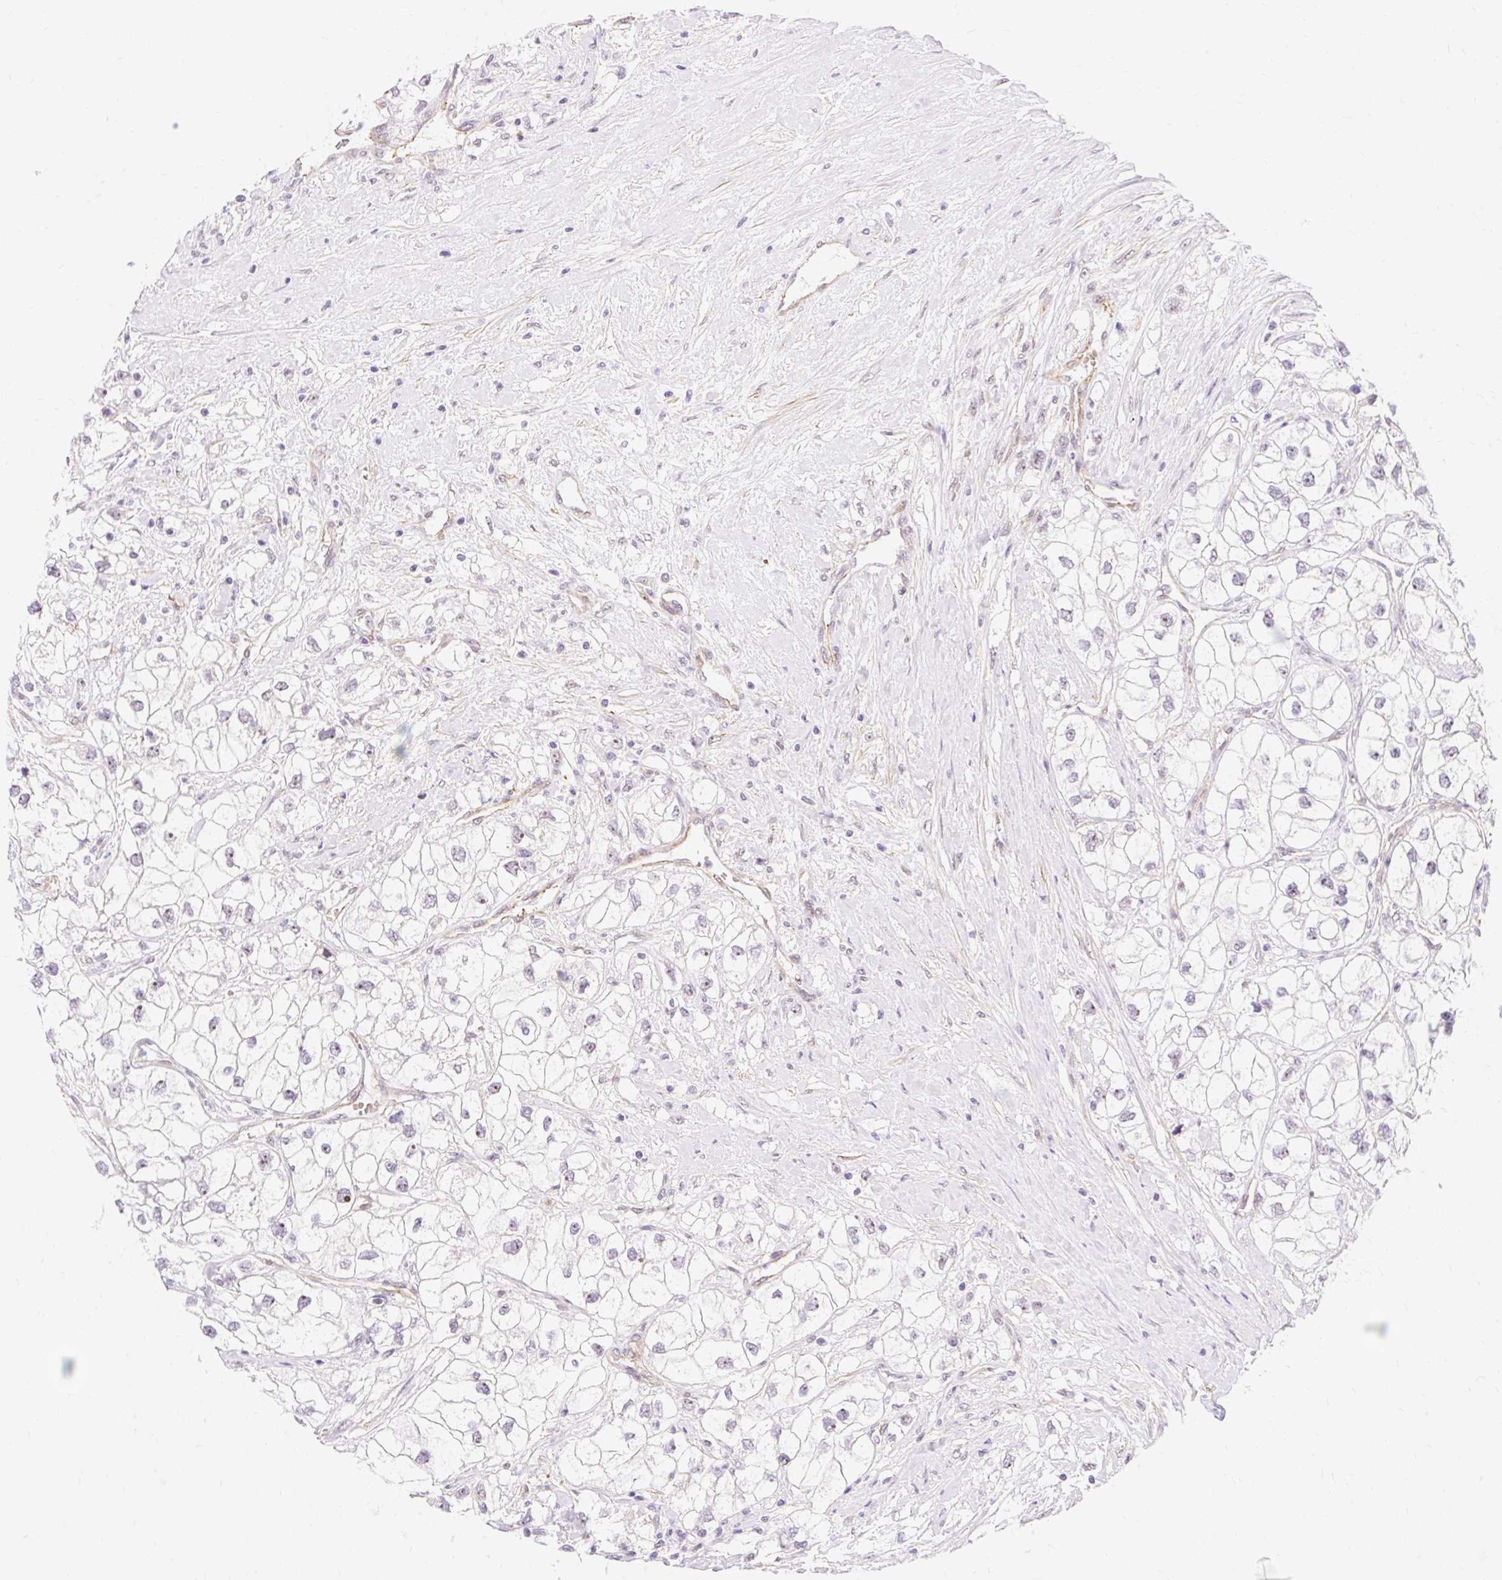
{"staining": {"intensity": "weak", "quantity": "25%-75%", "location": "nuclear"}, "tissue": "renal cancer", "cell_type": "Tumor cells", "image_type": "cancer", "snomed": [{"axis": "morphology", "description": "Adenocarcinoma, NOS"}, {"axis": "topography", "description": "Kidney"}], "caption": "Protein staining shows weak nuclear staining in about 25%-75% of tumor cells in renal adenocarcinoma.", "gene": "OBP2A", "patient": {"sex": "male", "age": 59}}